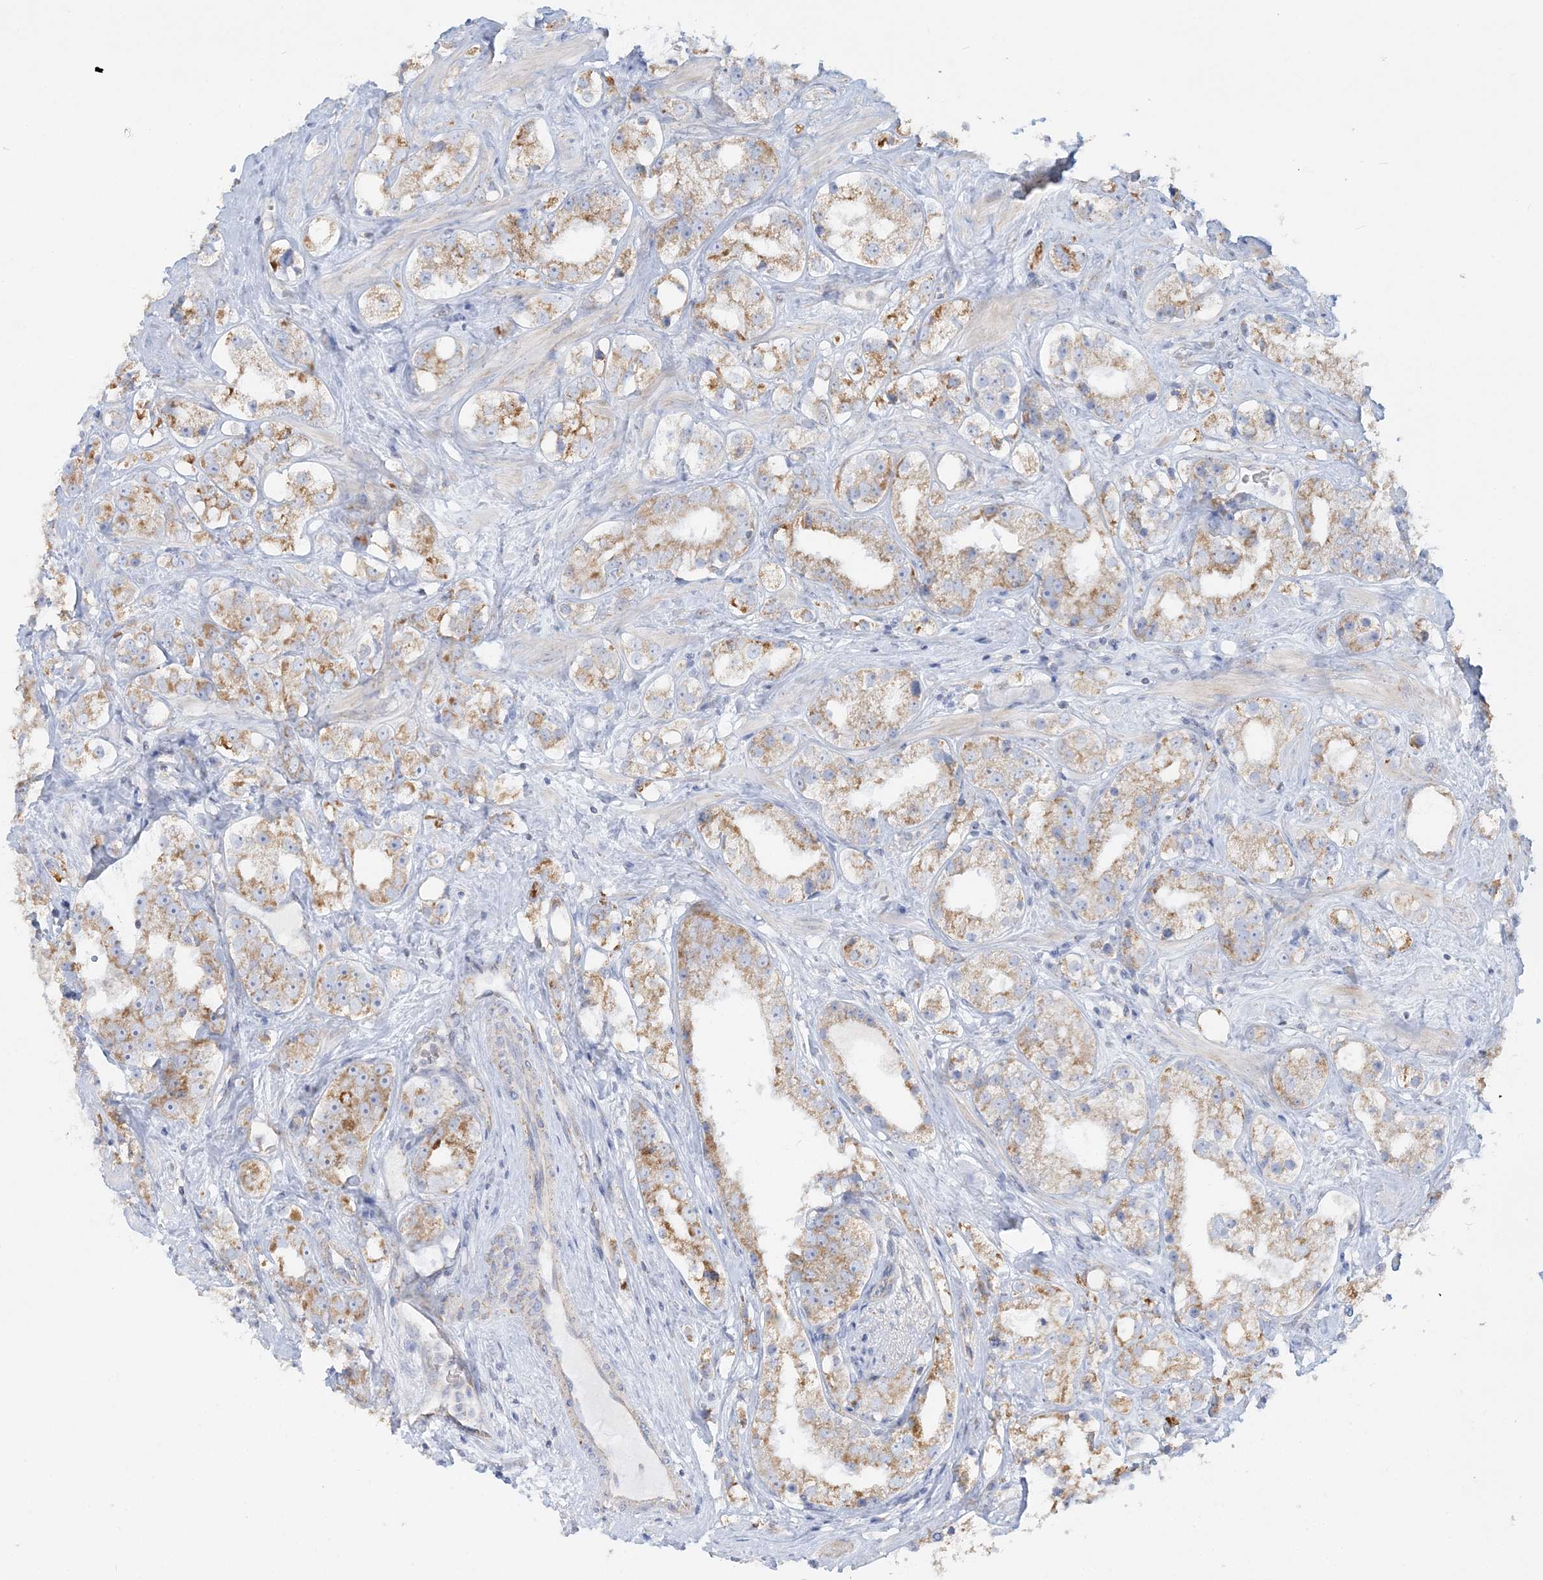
{"staining": {"intensity": "moderate", "quantity": "25%-75%", "location": "cytoplasmic/membranous"}, "tissue": "prostate cancer", "cell_type": "Tumor cells", "image_type": "cancer", "snomed": [{"axis": "morphology", "description": "Adenocarcinoma, NOS"}, {"axis": "topography", "description": "Prostate"}], "caption": "An image of prostate cancer (adenocarcinoma) stained for a protein shows moderate cytoplasmic/membranous brown staining in tumor cells.", "gene": "TBC1D14", "patient": {"sex": "male", "age": 79}}